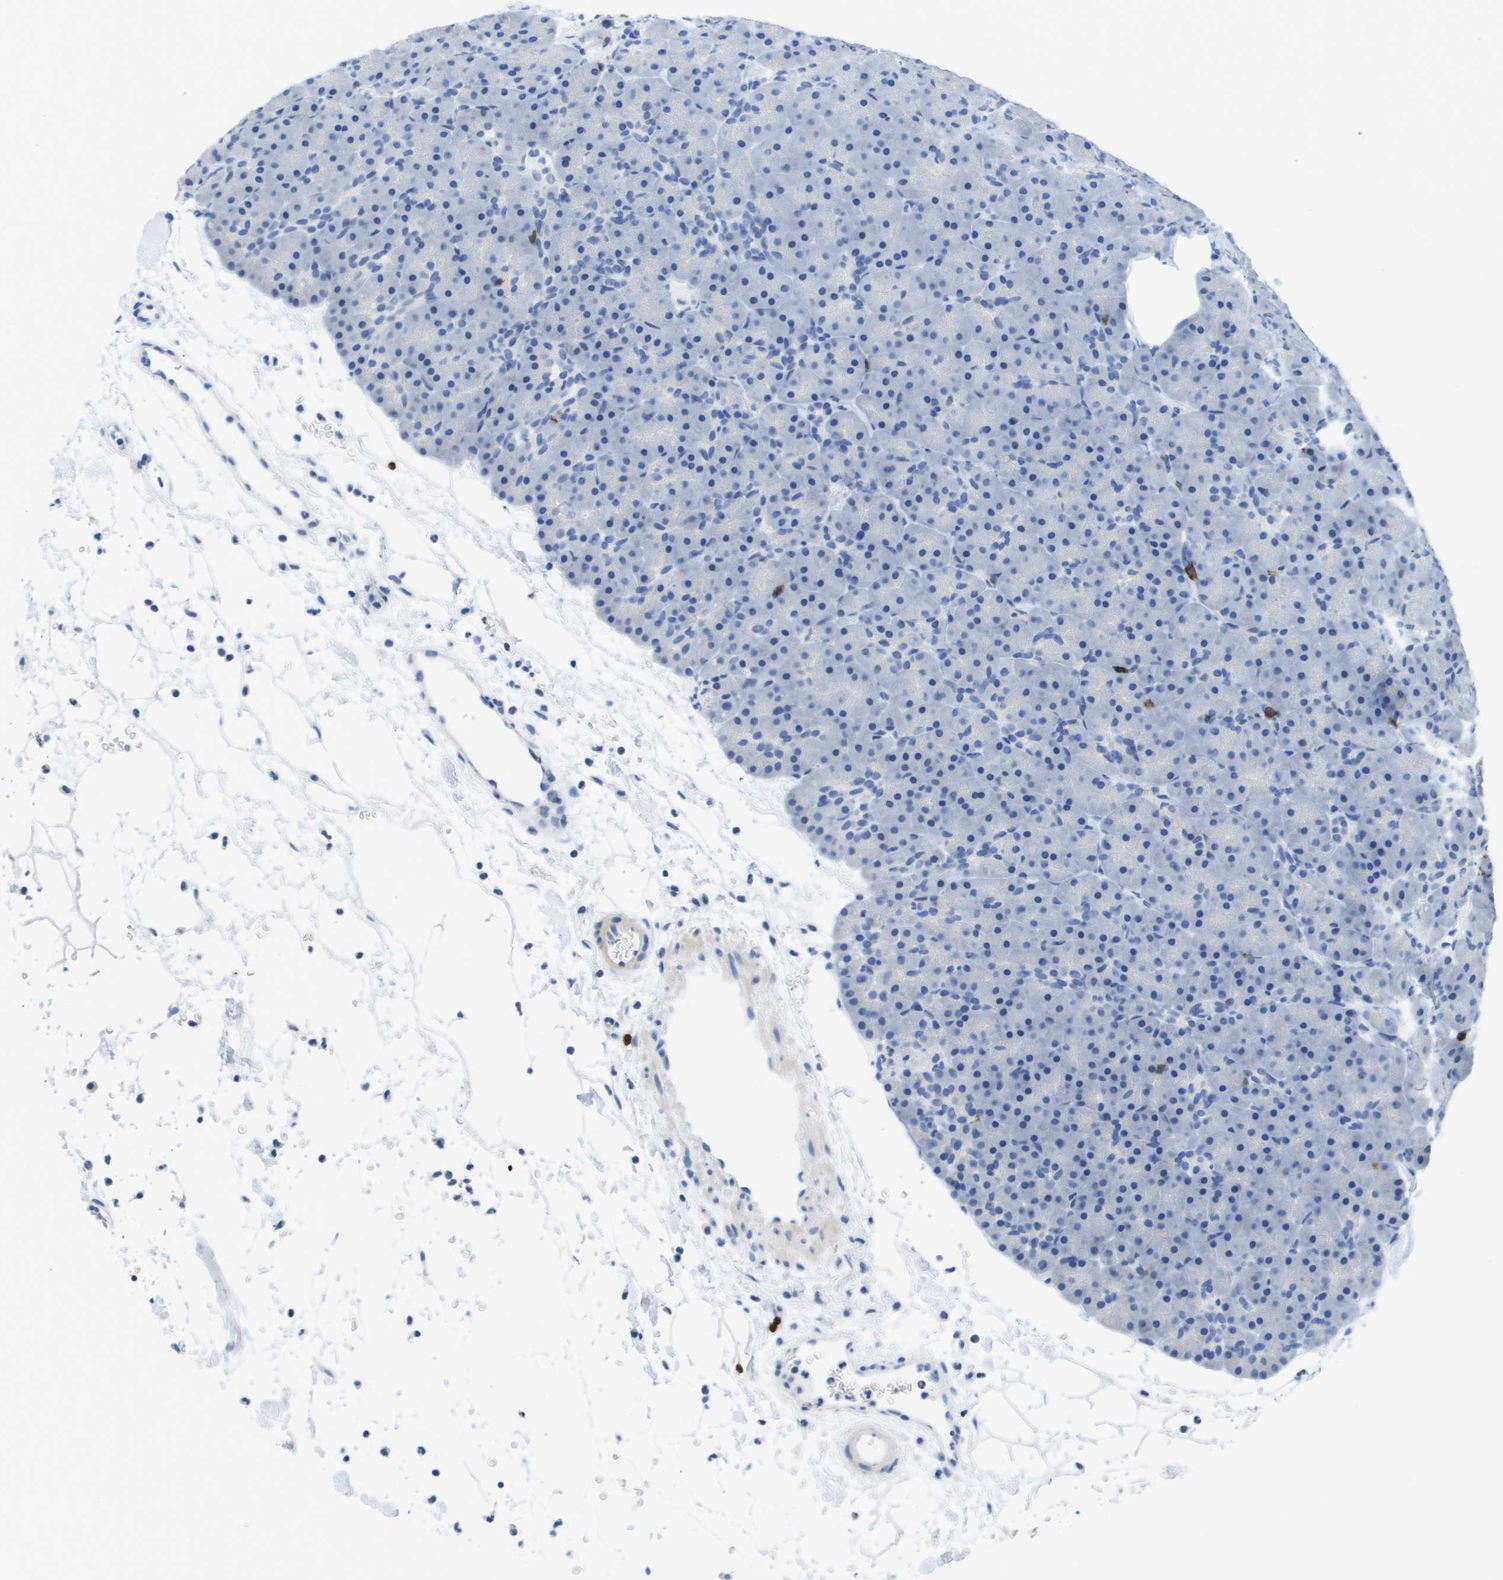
{"staining": {"intensity": "negative", "quantity": "none", "location": "none"}, "tissue": "pancreas", "cell_type": "Exocrine glandular cells", "image_type": "normal", "snomed": [{"axis": "morphology", "description": "Normal tissue, NOS"}, {"axis": "topography", "description": "Pancreas"}], "caption": "IHC histopathology image of normal human pancreas stained for a protein (brown), which displays no positivity in exocrine glandular cells. (DAB immunohistochemistry (IHC), high magnification).", "gene": "MS4A1", "patient": {"sex": "male", "age": 66}}